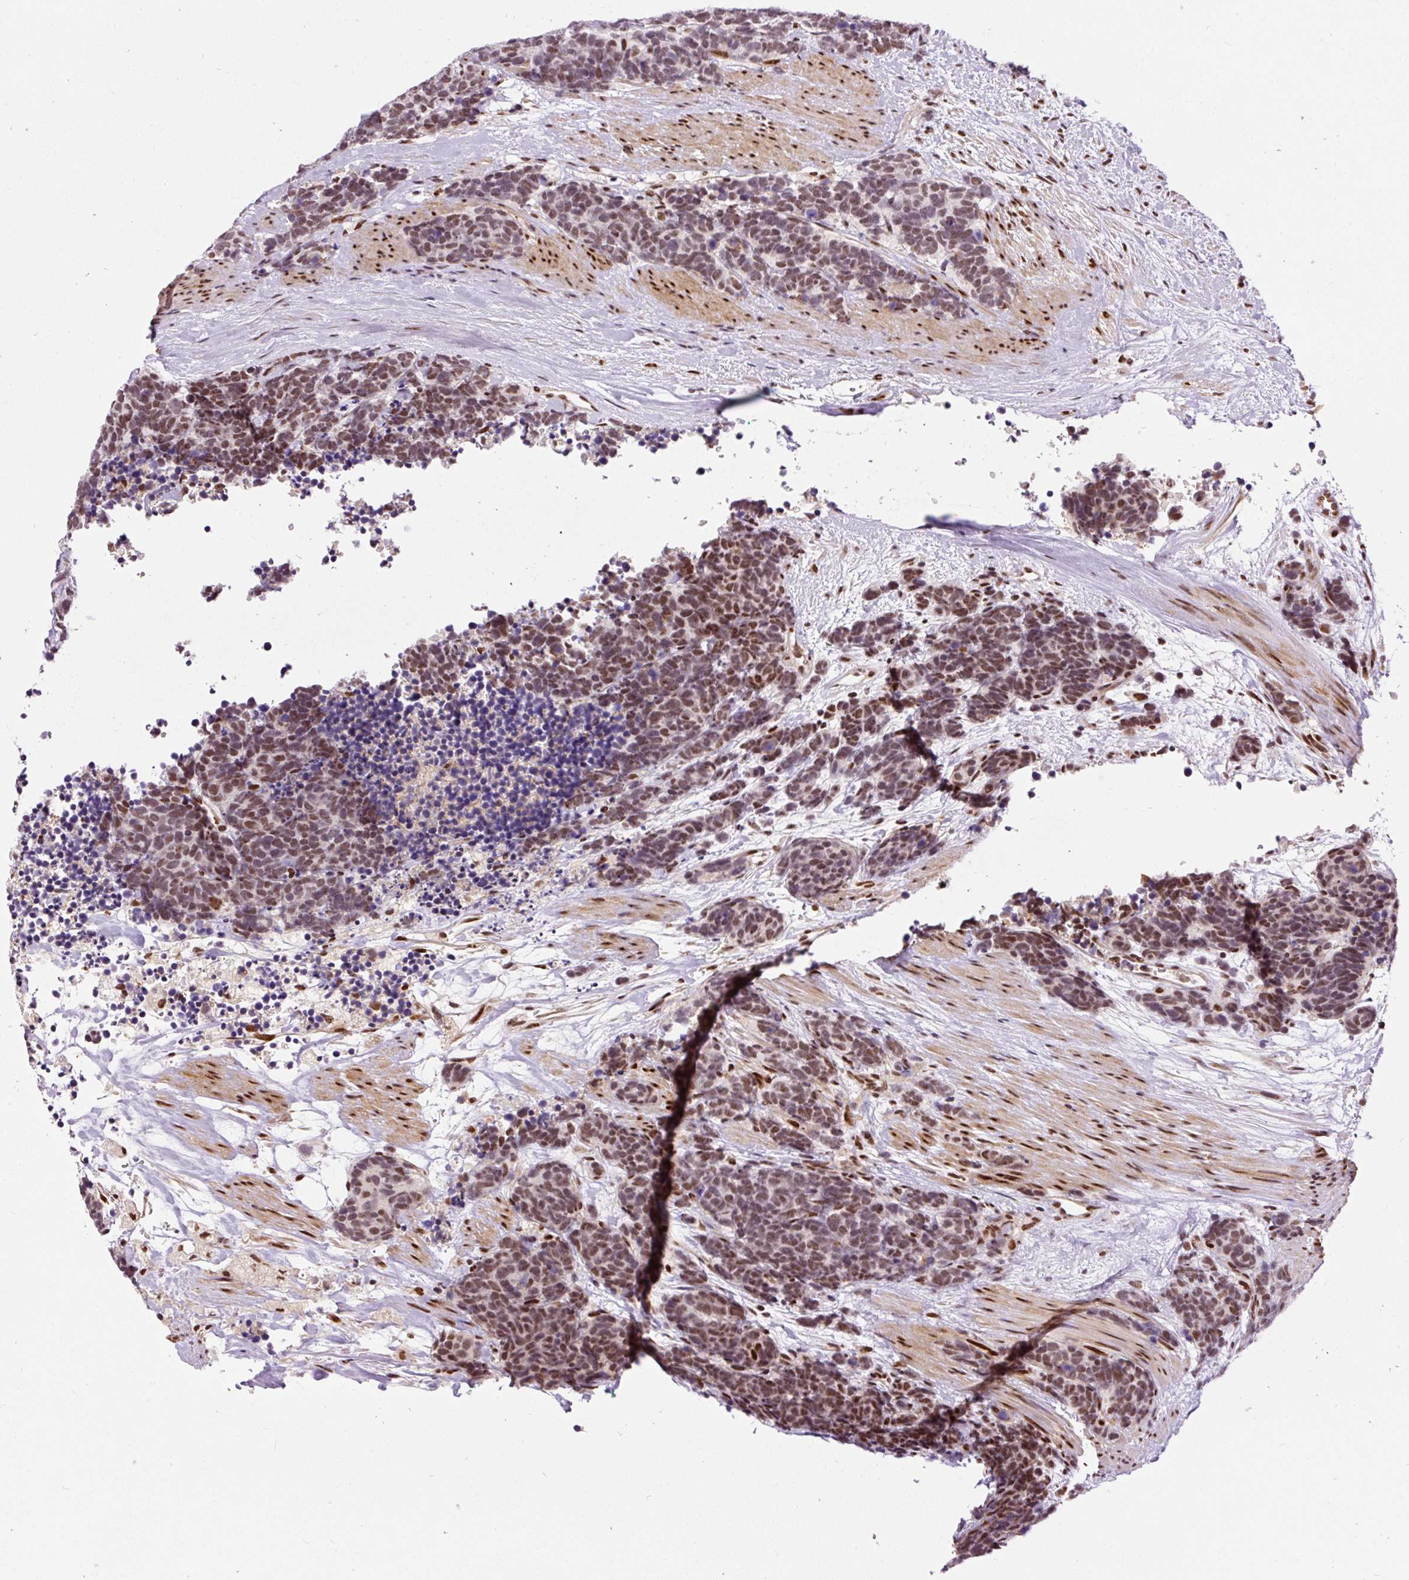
{"staining": {"intensity": "moderate", "quantity": ">75%", "location": "nuclear"}, "tissue": "carcinoid", "cell_type": "Tumor cells", "image_type": "cancer", "snomed": [{"axis": "morphology", "description": "Carcinoma, NOS"}, {"axis": "morphology", "description": "Carcinoid, malignant, NOS"}, {"axis": "topography", "description": "Prostate"}], "caption": "High-magnification brightfield microscopy of carcinoid stained with DAB (brown) and counterstained with hematoxylin (blue). tumor cells exhibit moderate nuclear staining is present in approximately>75% of cells. The protein of interest is shown in brown color, while the nuclei are stained blue.", "gene": "HNRNPC", "patient": {"sex": "male", "age": 57}}